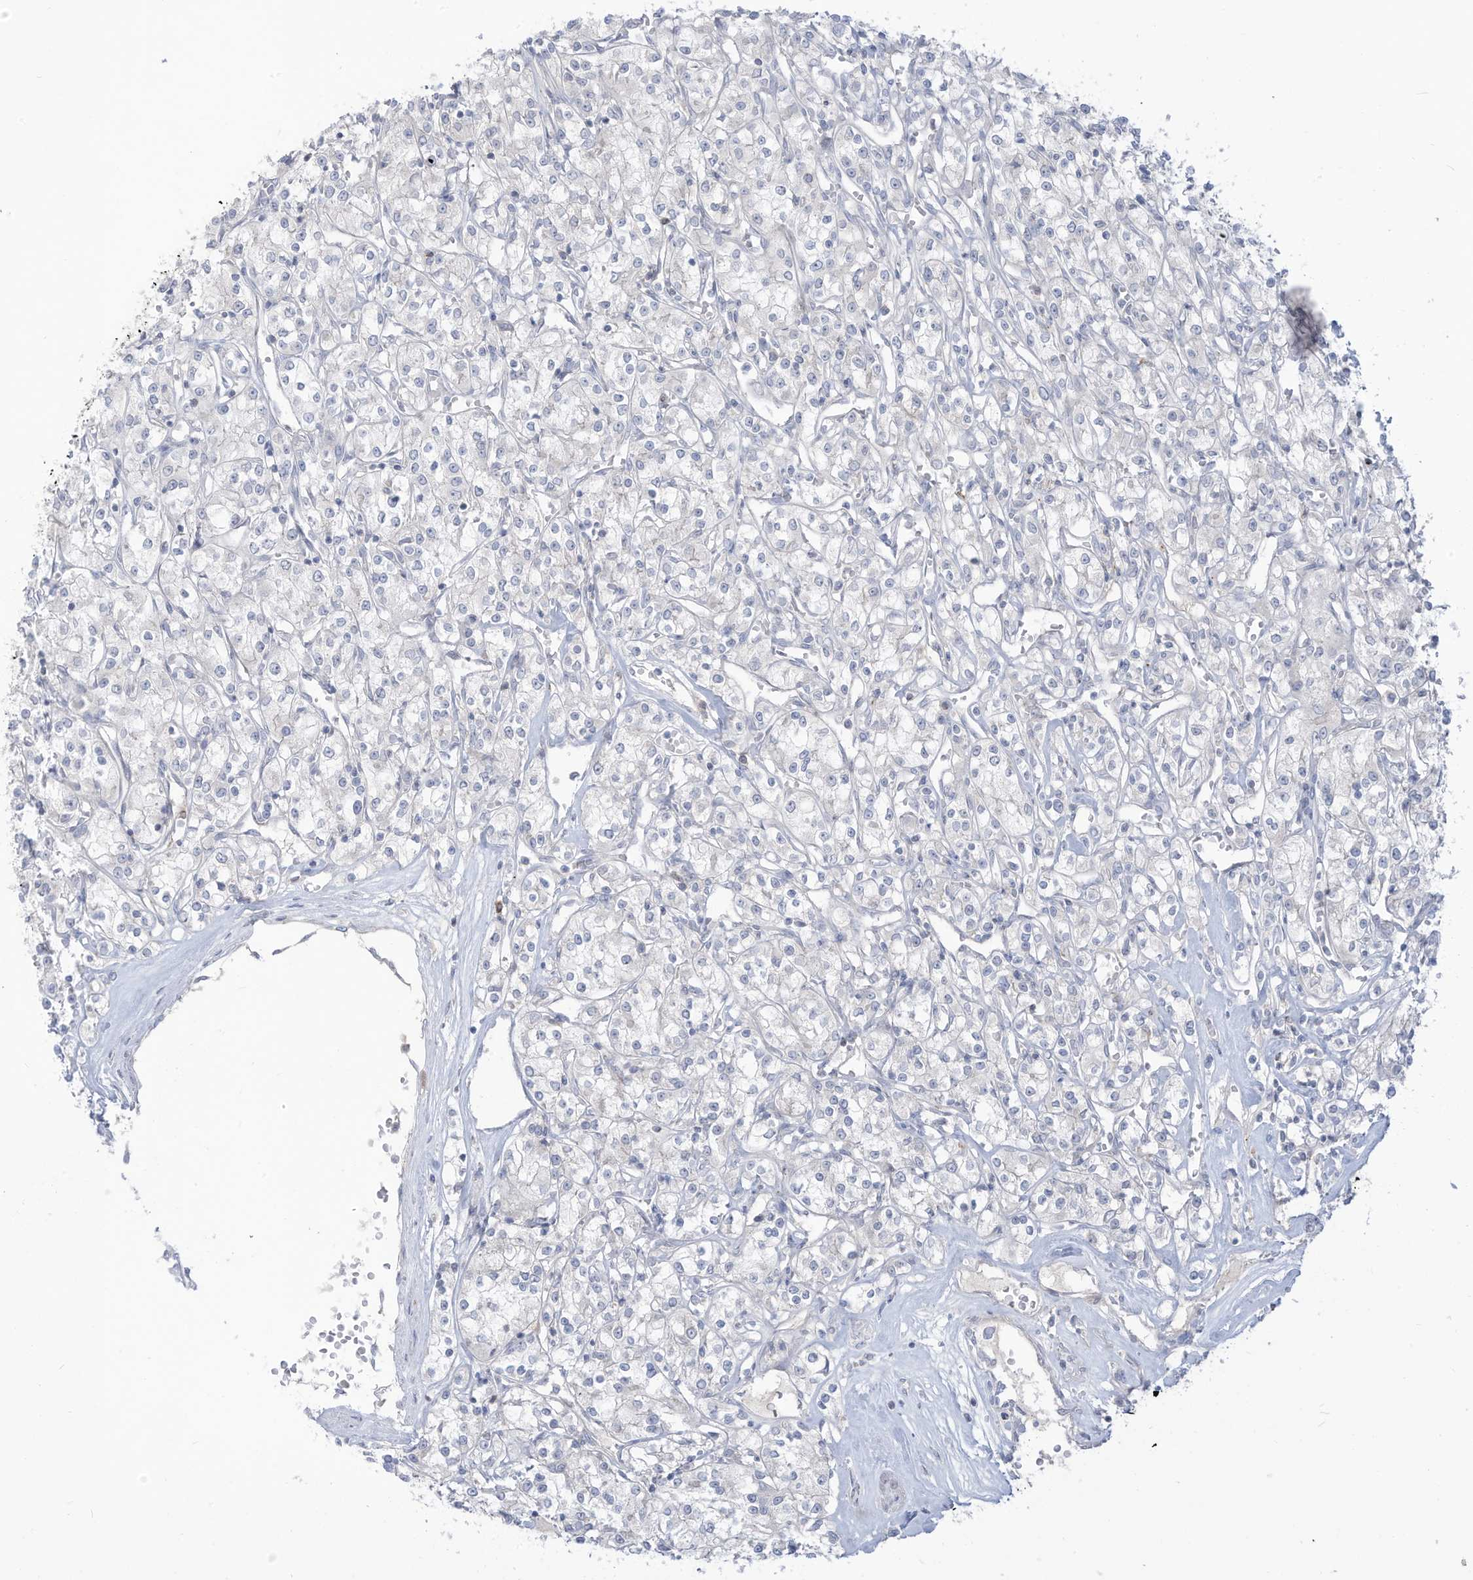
{"staining": {"intensity": "negative", "quantity": "none", "location": "none"}, "tissue": "renal cancer", "cell_type": "Tumor cells", "image_type": "cancer", "snomed": [{"axis": "morphology", "description": "Adenocarcinoma, NOS"}, {"axis": "topography", "description": "Kidney"}], "caption": "Immunohistochemistry micrograph of human renal cancer stained for a protein (brown), which reveals no positivity in tumor cells. (Immunohistochemistry, brightfield microscopy, high magnification).", "gene": "NOTO", "patient": {"sex": "female", "age": 59}}